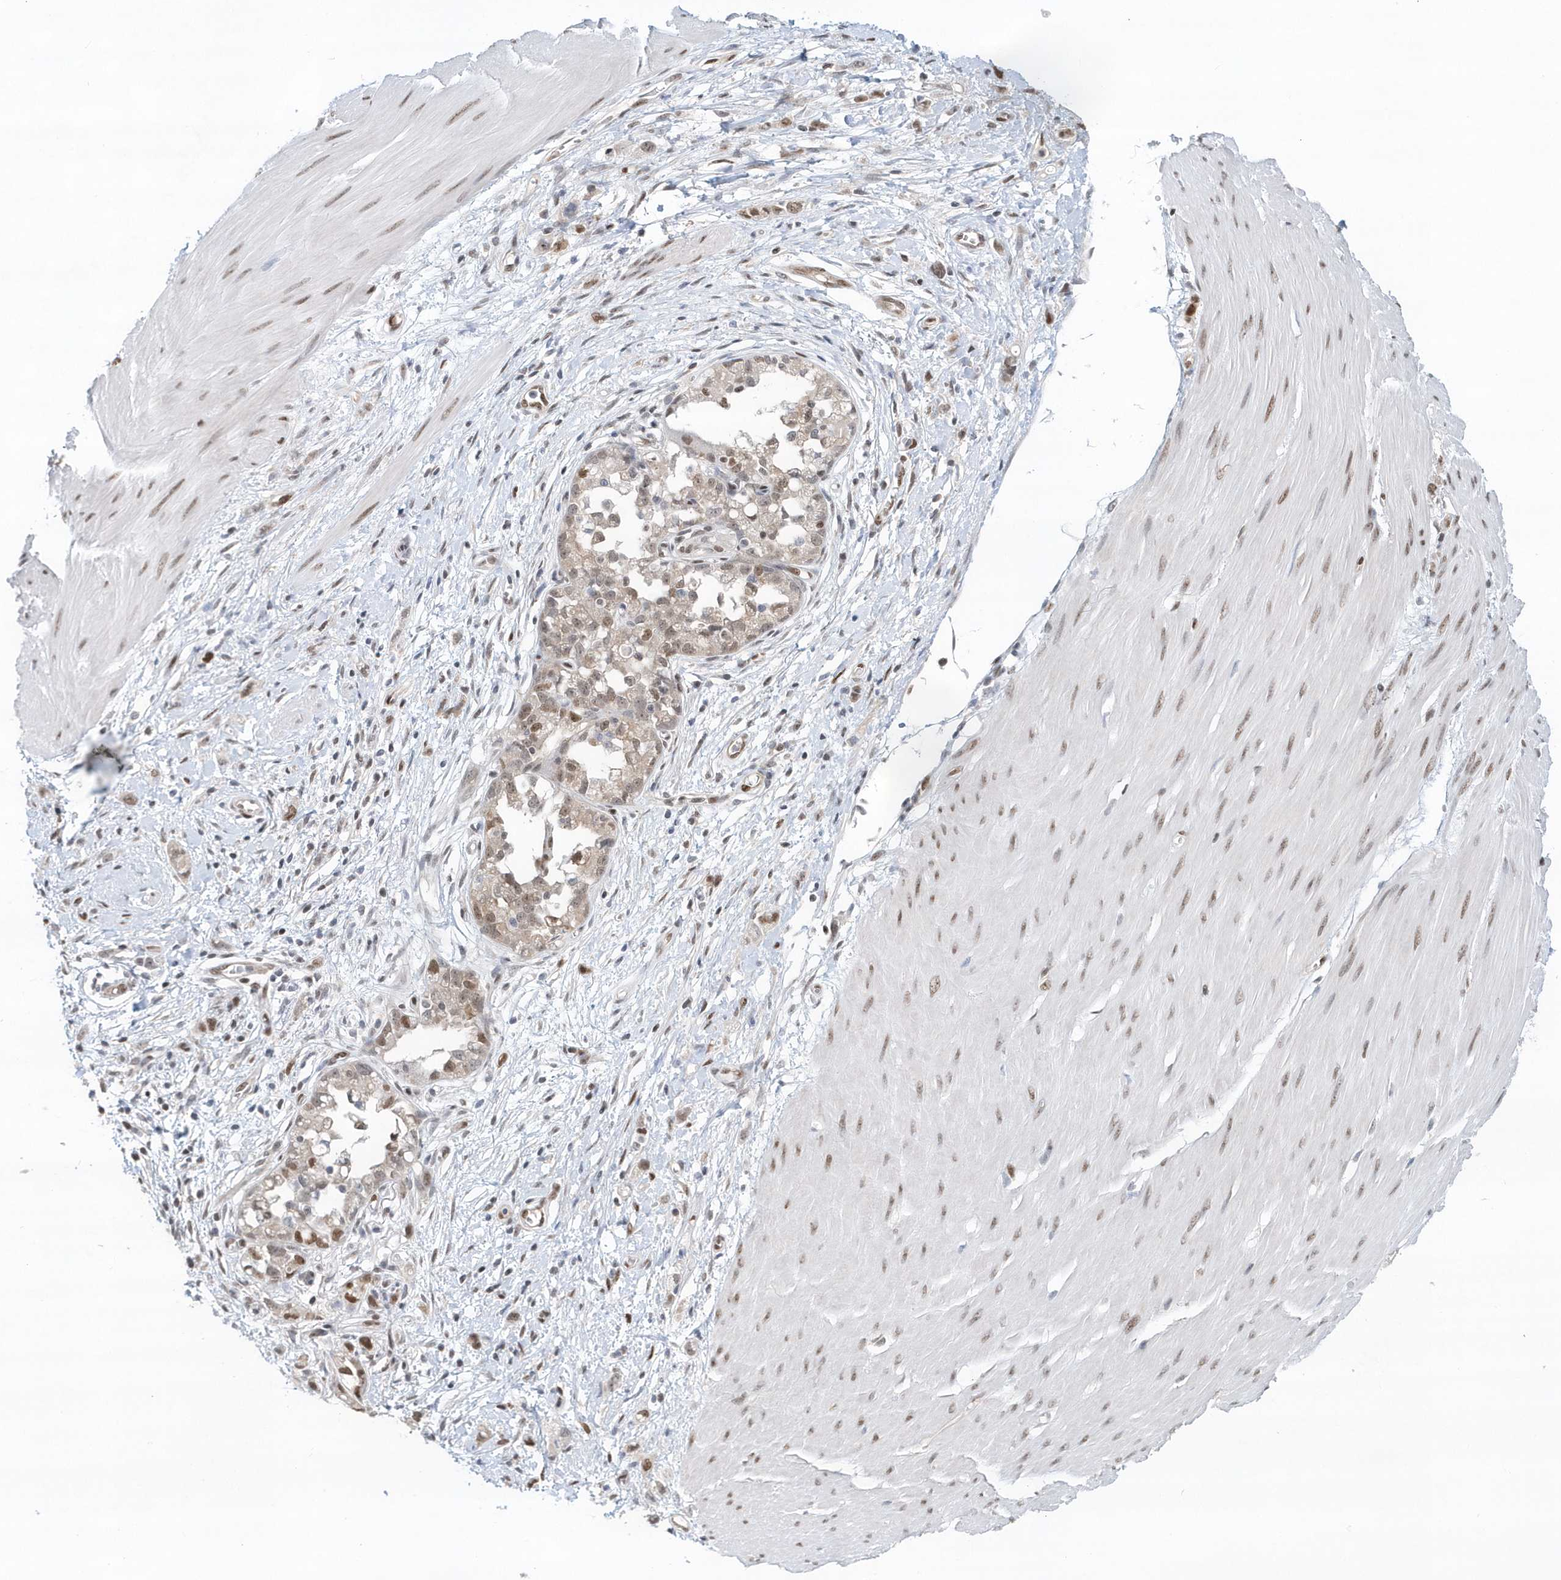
{"staining": {"intensity": "moderate", "quantity": "25%-75%", "location": "nuclear"}, "tissue": "stomach cancer", "cell_type": "Tumor cells", "image_type": "cancer", "snomed": [{"axis": "morphology", "description": "Adenocarcinoma, NOS"}, {"axis": "topography", "description": "Stomach"}], "caption": "A high-resolution photomicrograph shows IHC staining of stomach adenocarcinoma, which demonstrates moderate nuclear staining in about 25%-75% of tumor cells. The staining was performed using DAB to visualize the protein expression in brown, while the nuclei were stained in blue with hematoxylin (Magnification: 20x).", "gene": "SUMO2", "patient": {"sex": "female", "age": 76}}